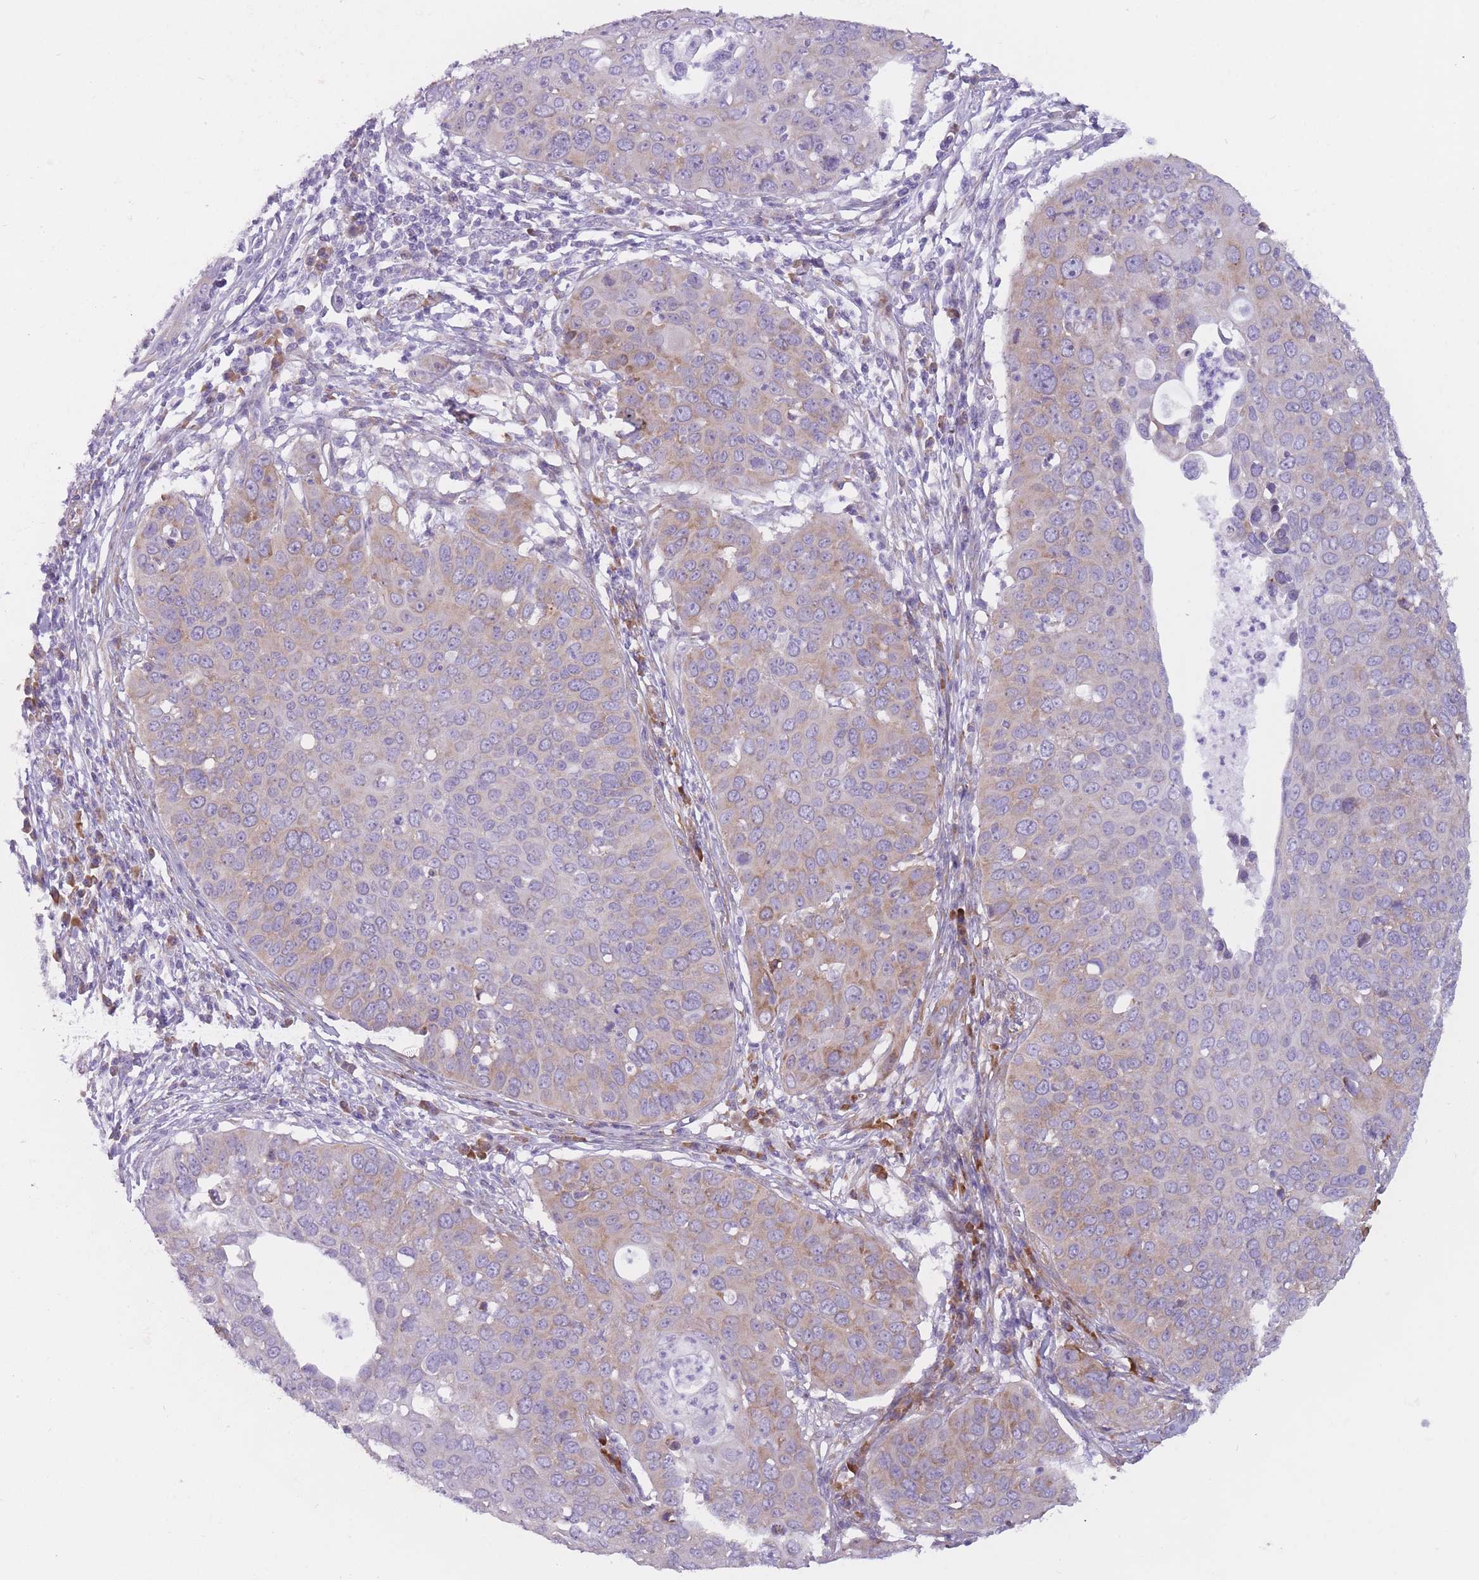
{"staining": {"intensity": "moderate", "quantity": "25%-75%", "location": "cytoplasmic/membranous"}, "tissue": "cervical cancer", "cell_type": "Tumor cells", "image_type": "cancer", "snomed": [{"axis": "morphology", "description": "Squamous cell carcinoma, NOS"}, {"axis": "topography", "description": "Cervix"}], "caption": "The immunohistochemical stain labels moderate cytoplasmic/membranous positivity in tumor cells of cervical cancer (squamous cell carcinoma) tissue.", "gene": "RPL18", "patient": {"sex": "female", "age": 36}}